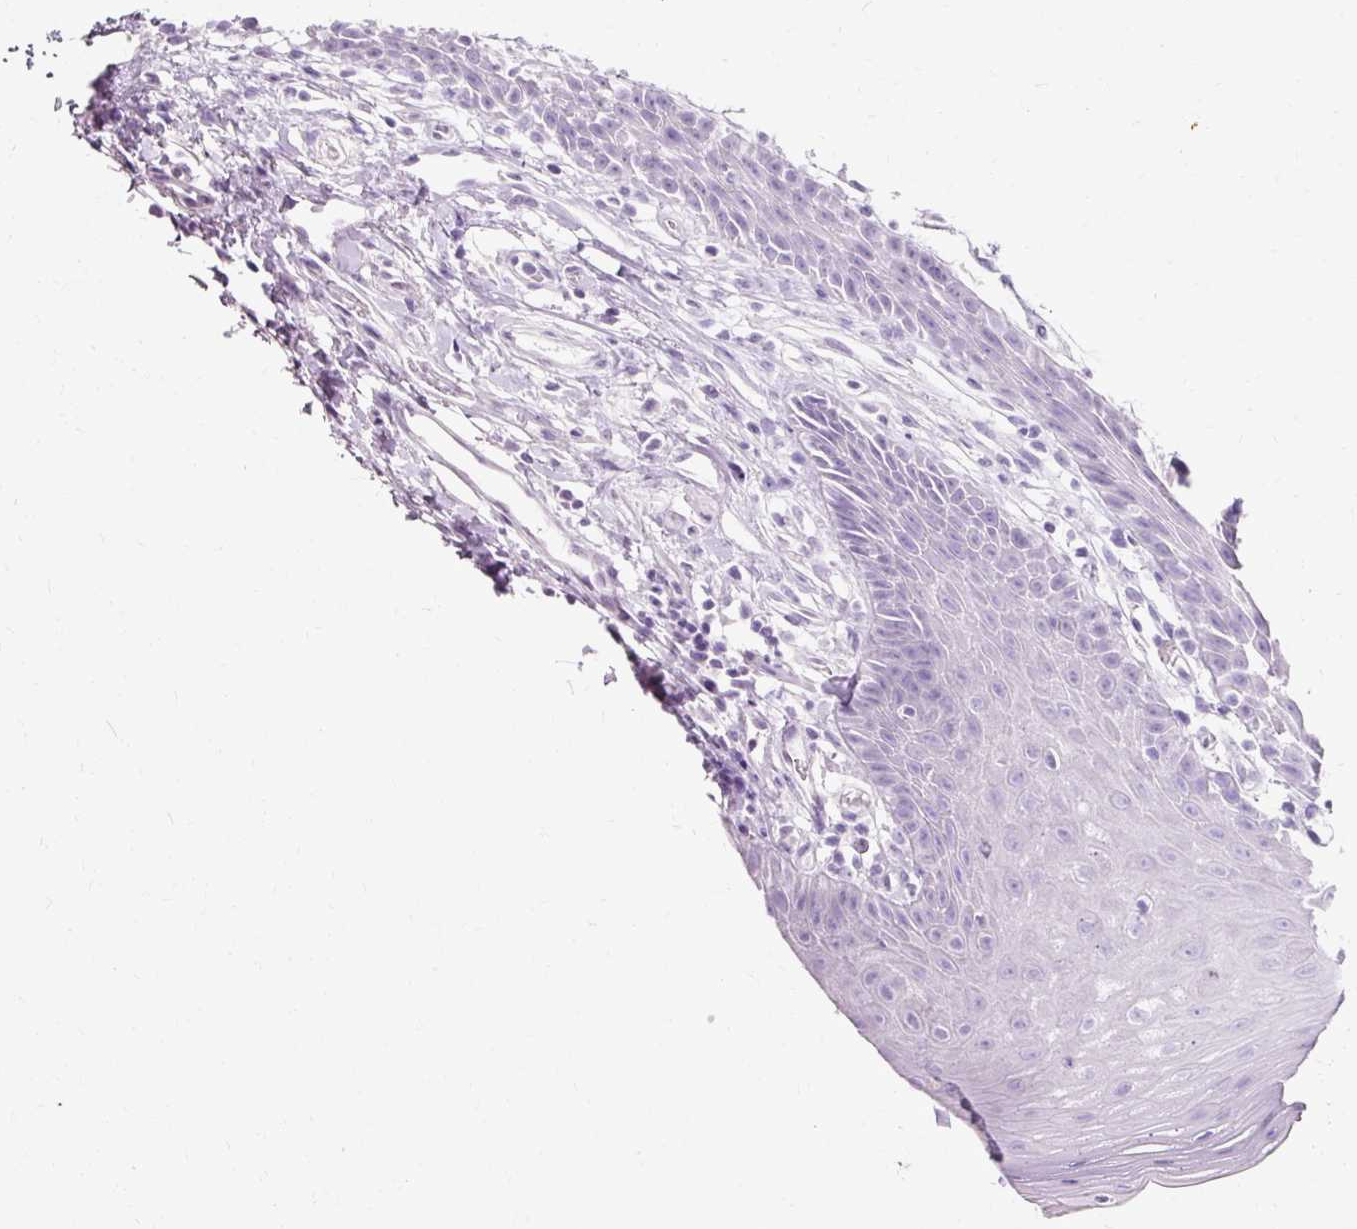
{"staining": {"intensity": "negative", "quantity": "none", "location": "none"}, "tissue": "oral mucosa", "cell_type": "Squamous epithelial cells", "image_type": "normal", "snomed": [{"axis": "morphology", "description": "Normal tissue, NOS"}, {"axis": "topography", "description": "Oral tissue"}, {"axis": "topography", "description": "Tounge, NOS"}], "caption": "A high-resolution image shows immunohistochemistry (IHC) staining of normal oral mucosa, which reveals no significant expression in squamous epithelial cells.", "gene": "CLDN25", "patient": {"sex": "female", "age": 59}}